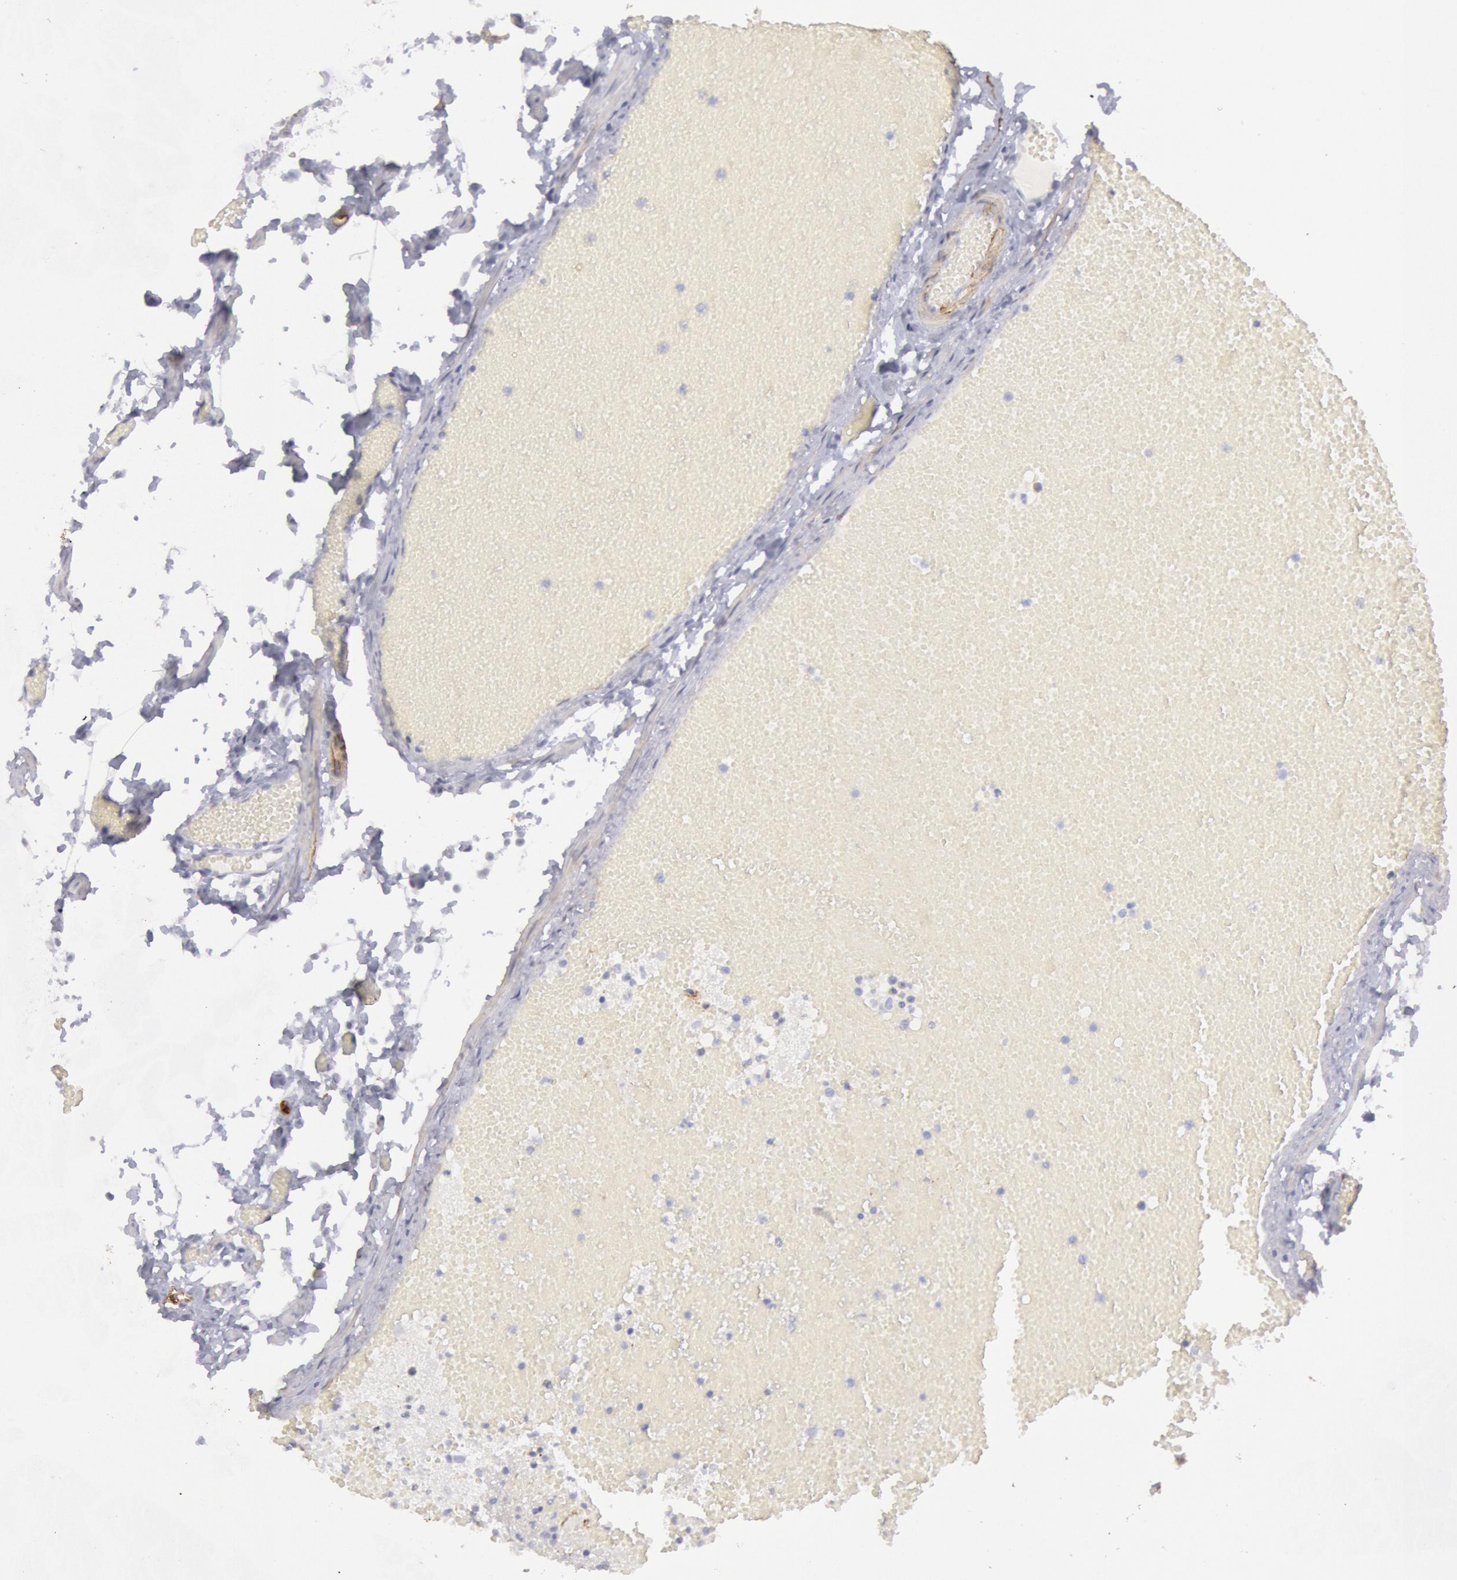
{"staining": {"intensity": "negative", "quantity": "none", "location": "none"}, "tissue": "fallopian tube", "cell_type": "Glandular cells", "image_type": "normal", "snomed": [{"axis": "morphology", "description": "Normal tissue, NOS"}, {"axis": "topography", "description": "Fallopian tube"}], "caption": "IHC photomicrograph of normal fallopian tube stained for a protein (brown), which shows no staining in glandular cells.", "gene": "CDH13", "patient": {"sex": "female", "age": 29}}